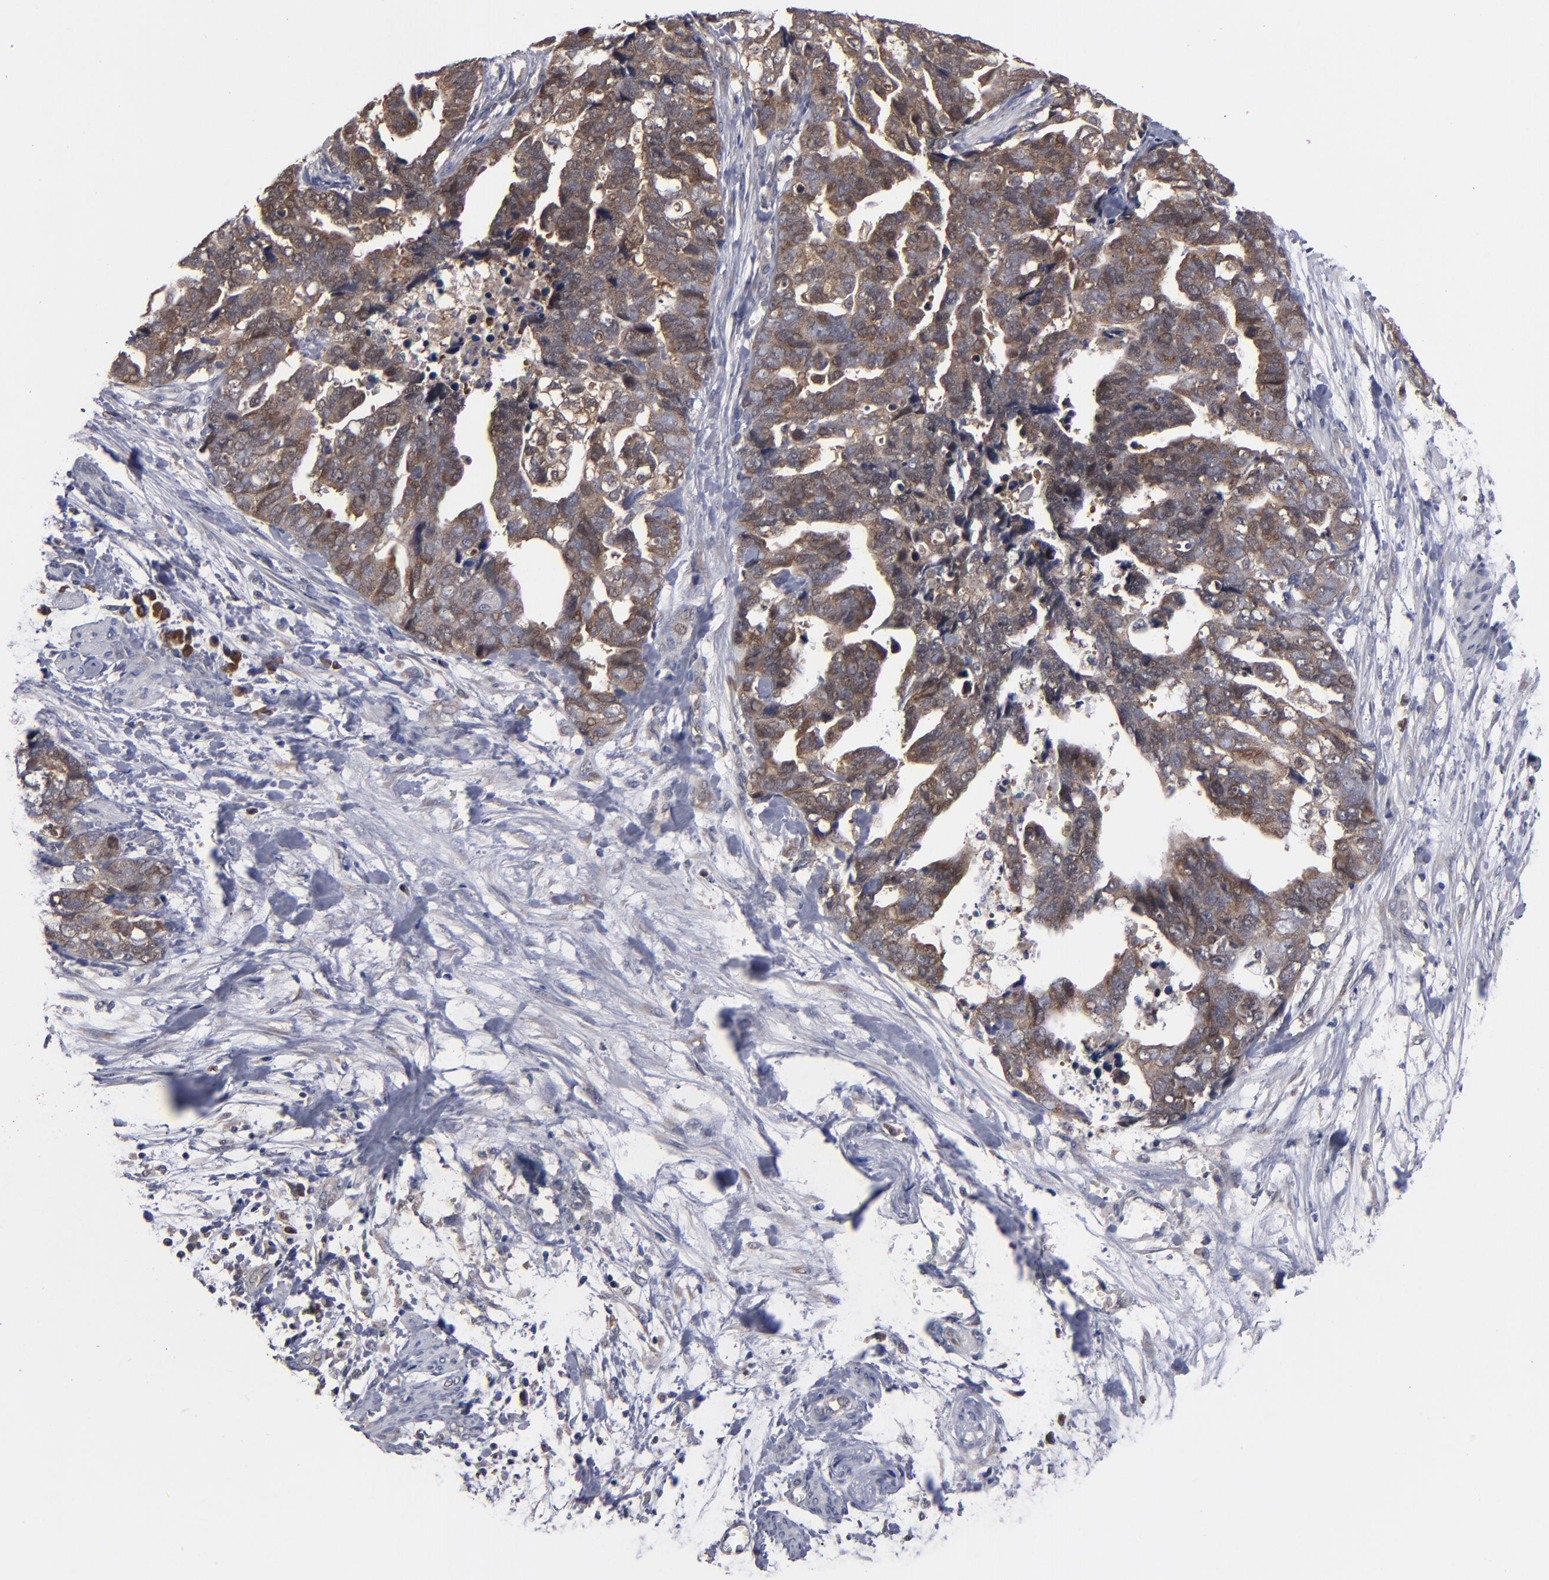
{"staining": {"intensity": "moderate", "quantity": ">75%", "location": "cytoplasmic/membranous"}, "tissue": "ovarian cancer", "cell_type": "Tumor cells", "image_type": "cancer", "snomed": [{"axis": "morphology", "description": "Normal tissue, NOS"}, {"axis": "morphology", "description": "Cystadenocarcinoma, serous, NOS"}, {"axis": "topography", "description": "Fallopian tube"}, {"axis": "topography", "description": "Ovary"}], "caption": "Human ovarian cancer stained with a brown dye demonstrates moderate cytoplasmic/membranous positive staining in about >75% of tumor cells.", "gene": "ALG13", "patient": {"sex": "female", "age": 56}}